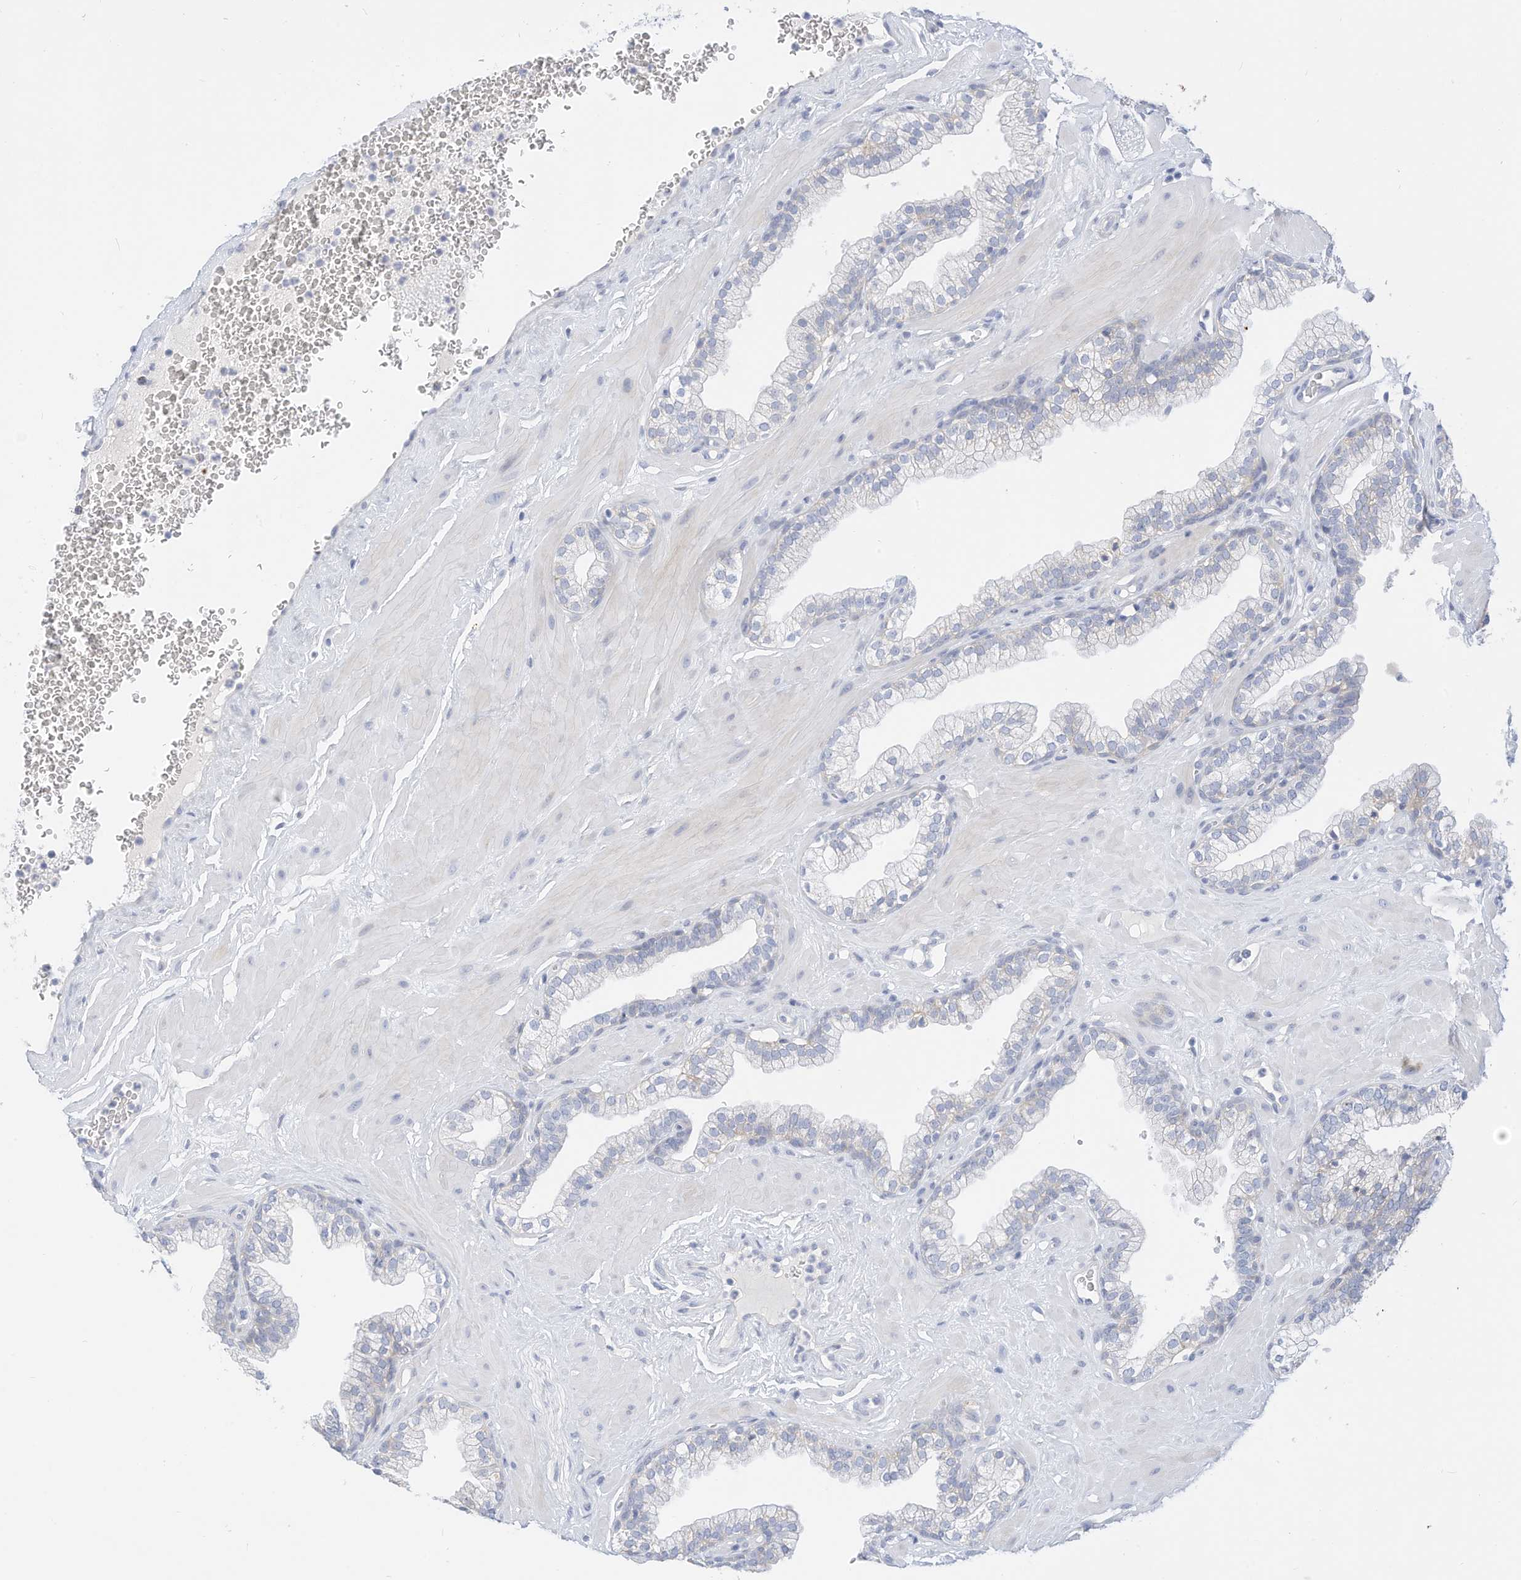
{"staining": {"intensity": "negative", "quantity": "none", "location": "none"}, "tissue": "prostate", "cell_type": "Glandular cells", "image_type": "normal", "snomed": [{"axis": "morphology", "description": "Normal tissue, NOS"}, {"axis": "morphology", "description": "Urothelial carcinoma, Low grade"}, {"axis": "topography", "description": "Urinary bladder"}, {"axis": "topography", "description": "Prostate"}], "caption": "Immunohistochemistry of benign human prostate displays no expression in glandular cells.", "gene": "SPOCD1", "patient": {"sex": "male", "age": 60}}